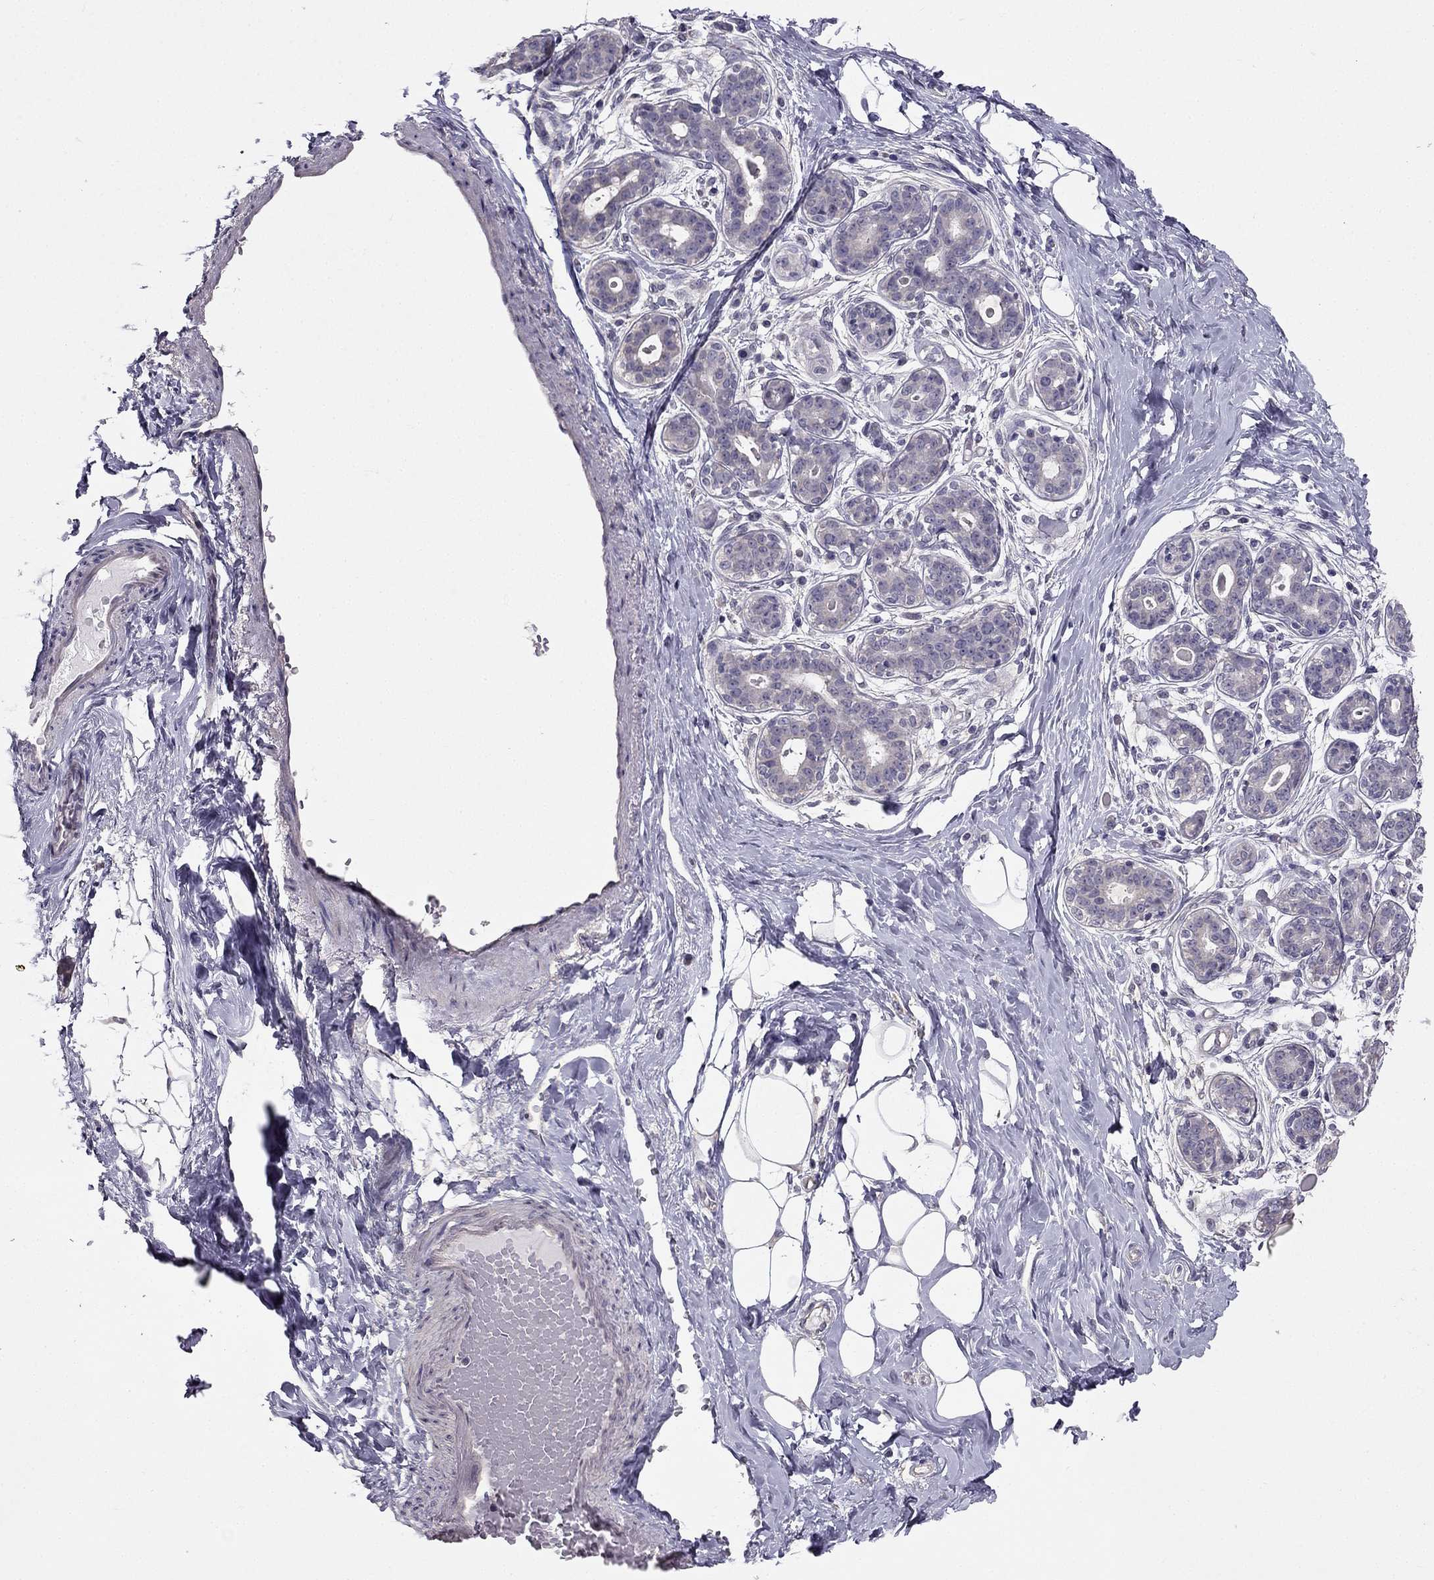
{"staining": {"intensity": "negative", "quantity": "none", "location": "none"}, "tissue": "breast", "cell_type": "Adipocytes", "image_type": "normal", "snomed": [{"axis": "morphology", "description": "Normal tissue, NOS"}, {"axis": "topography", "description": "Skin"}, {"axis": "topography", "description": "Breast"}], "caption": "Immunohistochemical staining of normal breast displays no significant staining in adipocytes. Brightfield microscopy of IHC stained with DAB (3,3'-diaminobenzidine) (brown) and hematoxylin (blue), captured at high magnification.", "gene": "HSFX1", "patient": {"sex": "female", "age": 43}}